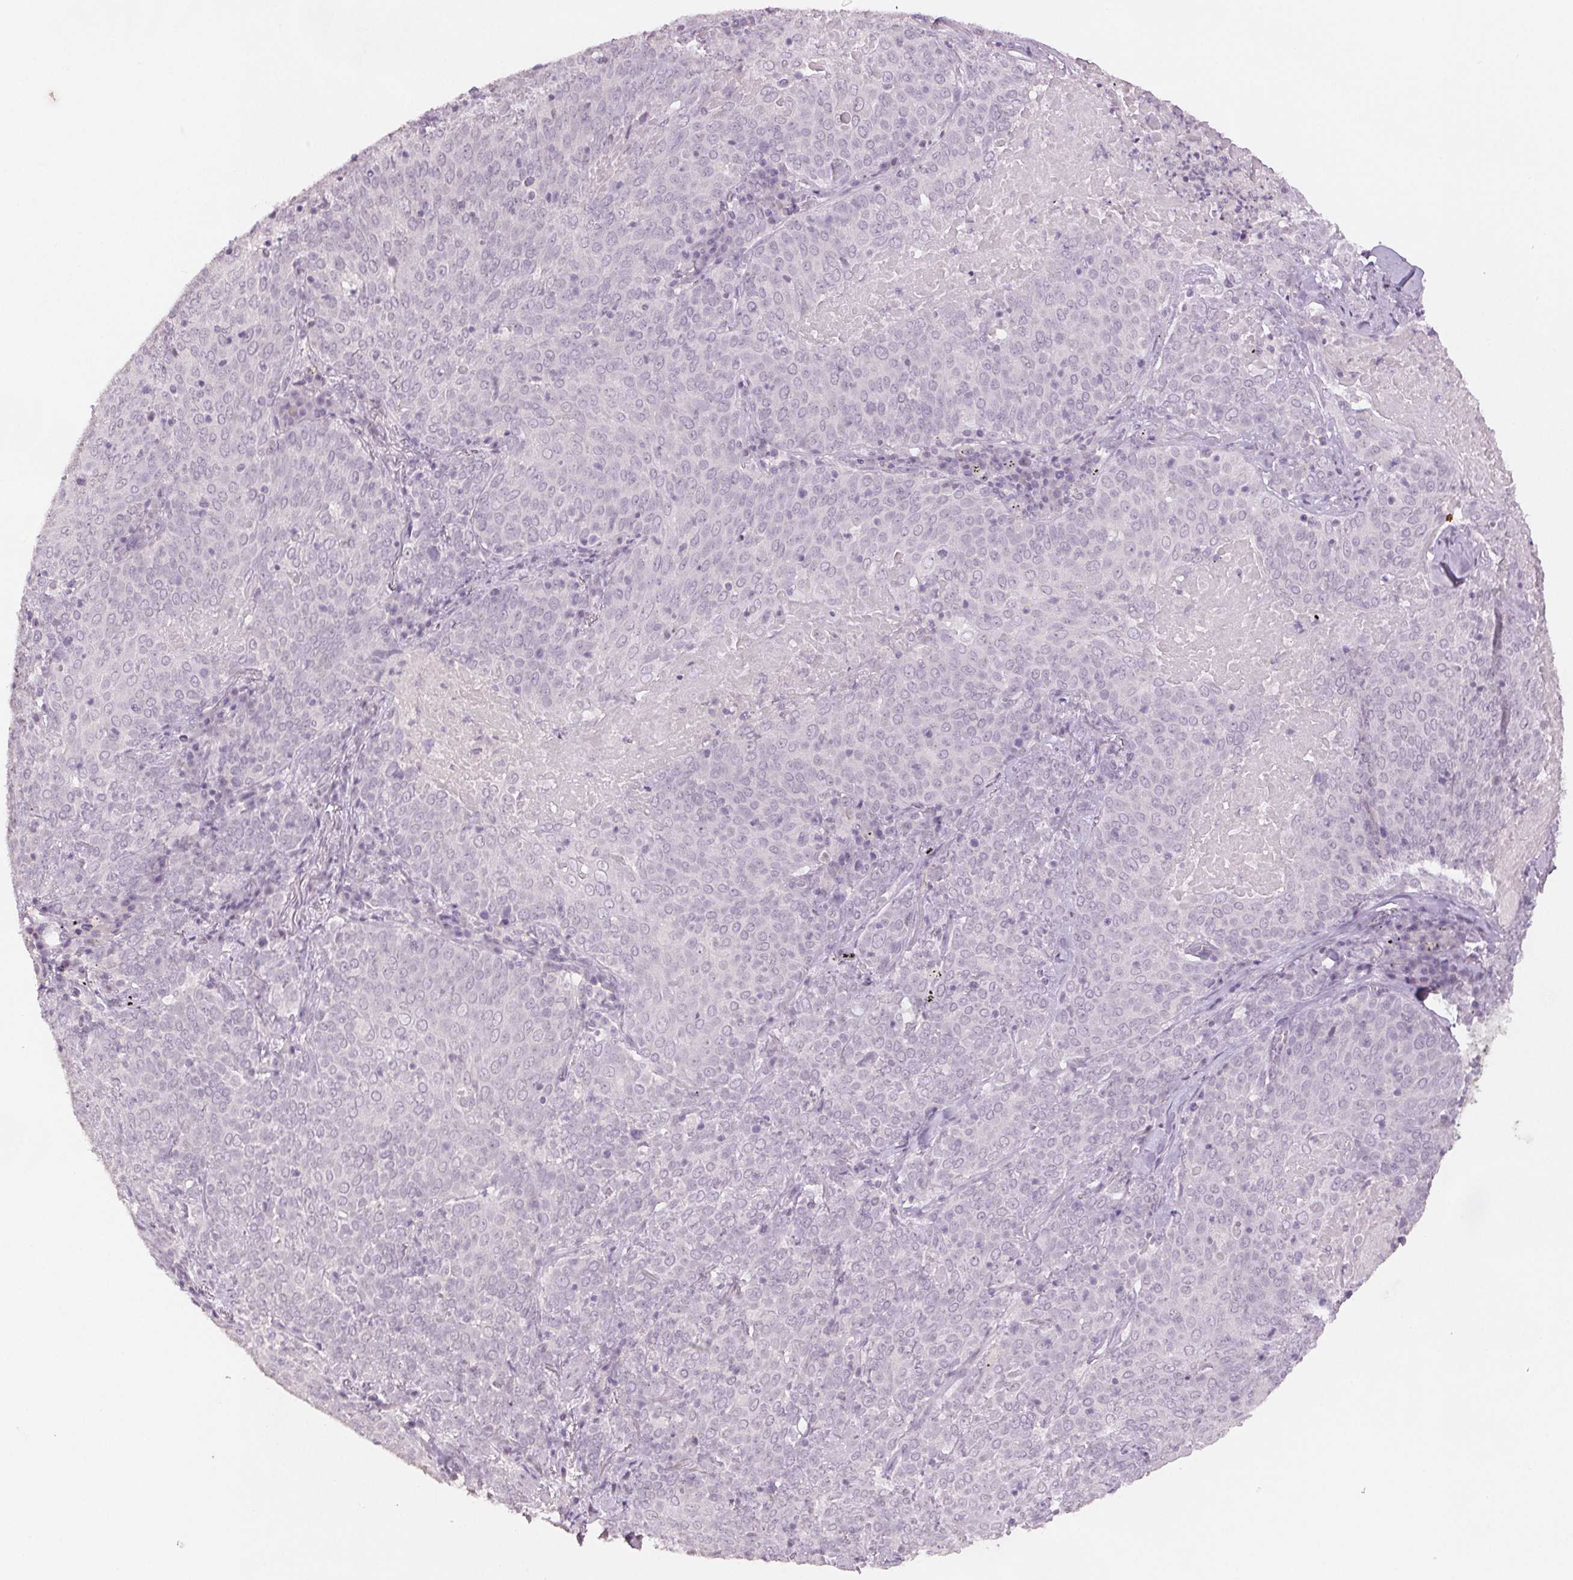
{"staining": {"intensity": "negative", "quantity": "none", "location": "none"}, "tissue": "lung cancer", "cell_type": "Tumor cells", "image_type": "cancer", "snomed": [{"axis": "morphology", "description": "Squamous cell carcinoma, NOS"}, {"axis": "topography", "description": "Lung"}], "caption": "Histopathology image shows no significant protein expression in tumor cells of lung cancer (squamous cell carcinoma).", "gene": "SCGN", "patient": {"sex": "male", "age": 82}}